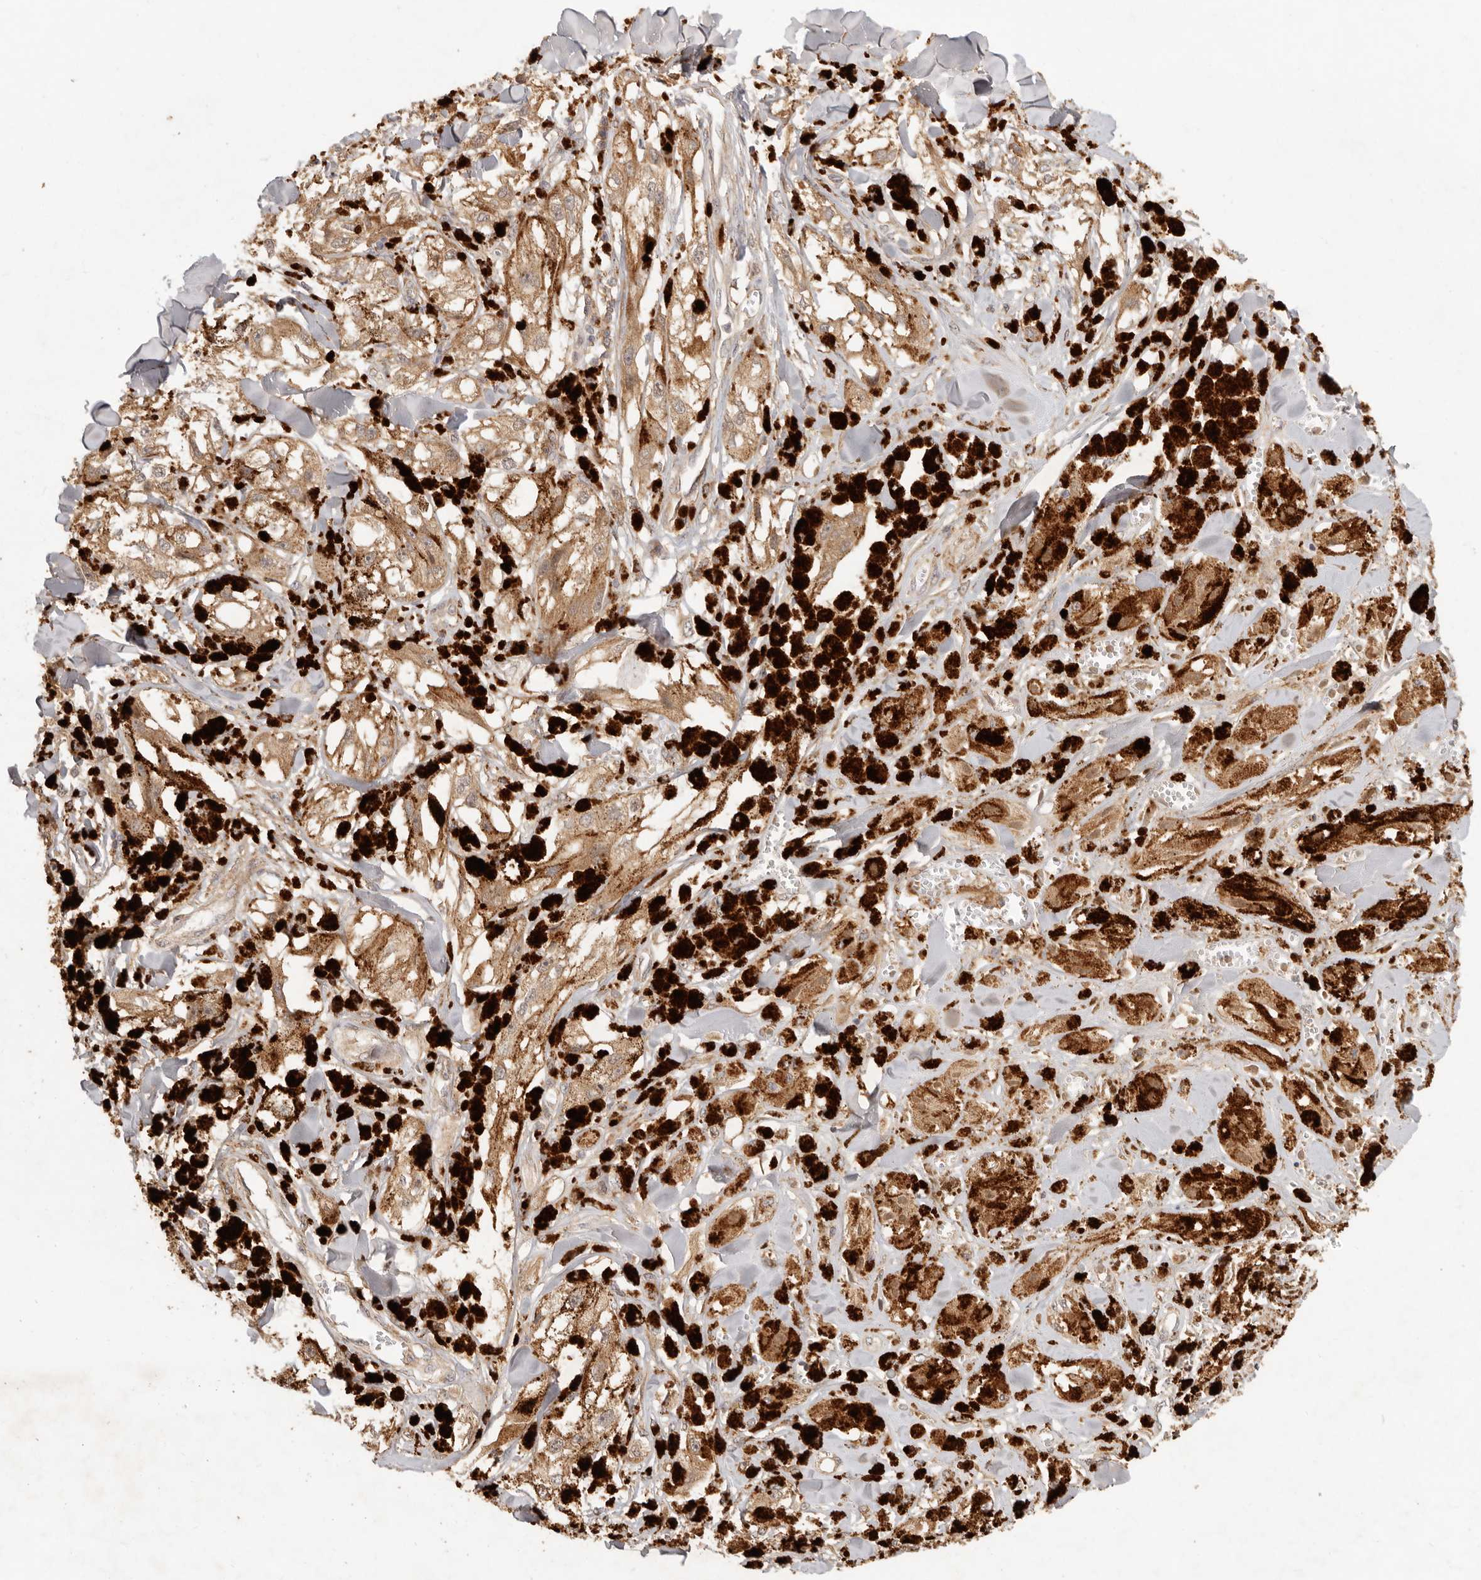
{"staining": {"intensity": "moderate", "quantity": ">75%", "location": "cytoplasmic/membranous"}, "tissue": "melanoma", "cell_type": "Tumor cells", "image_type": "cancer", "snomed": [{"axis": "morphology", "description": "Malignant melanoma, NOS"}, {"axis": "topography", "description": "Skin"}], "caption": "Approximately >75% of tumor cells in human malignant melanoma show moderate cytoplasmic/membranous protein positivity as visualized by brown immunohistochemical staining.", "gene": "VIPR1", "patient": {"sex": "male", "age": 88}}